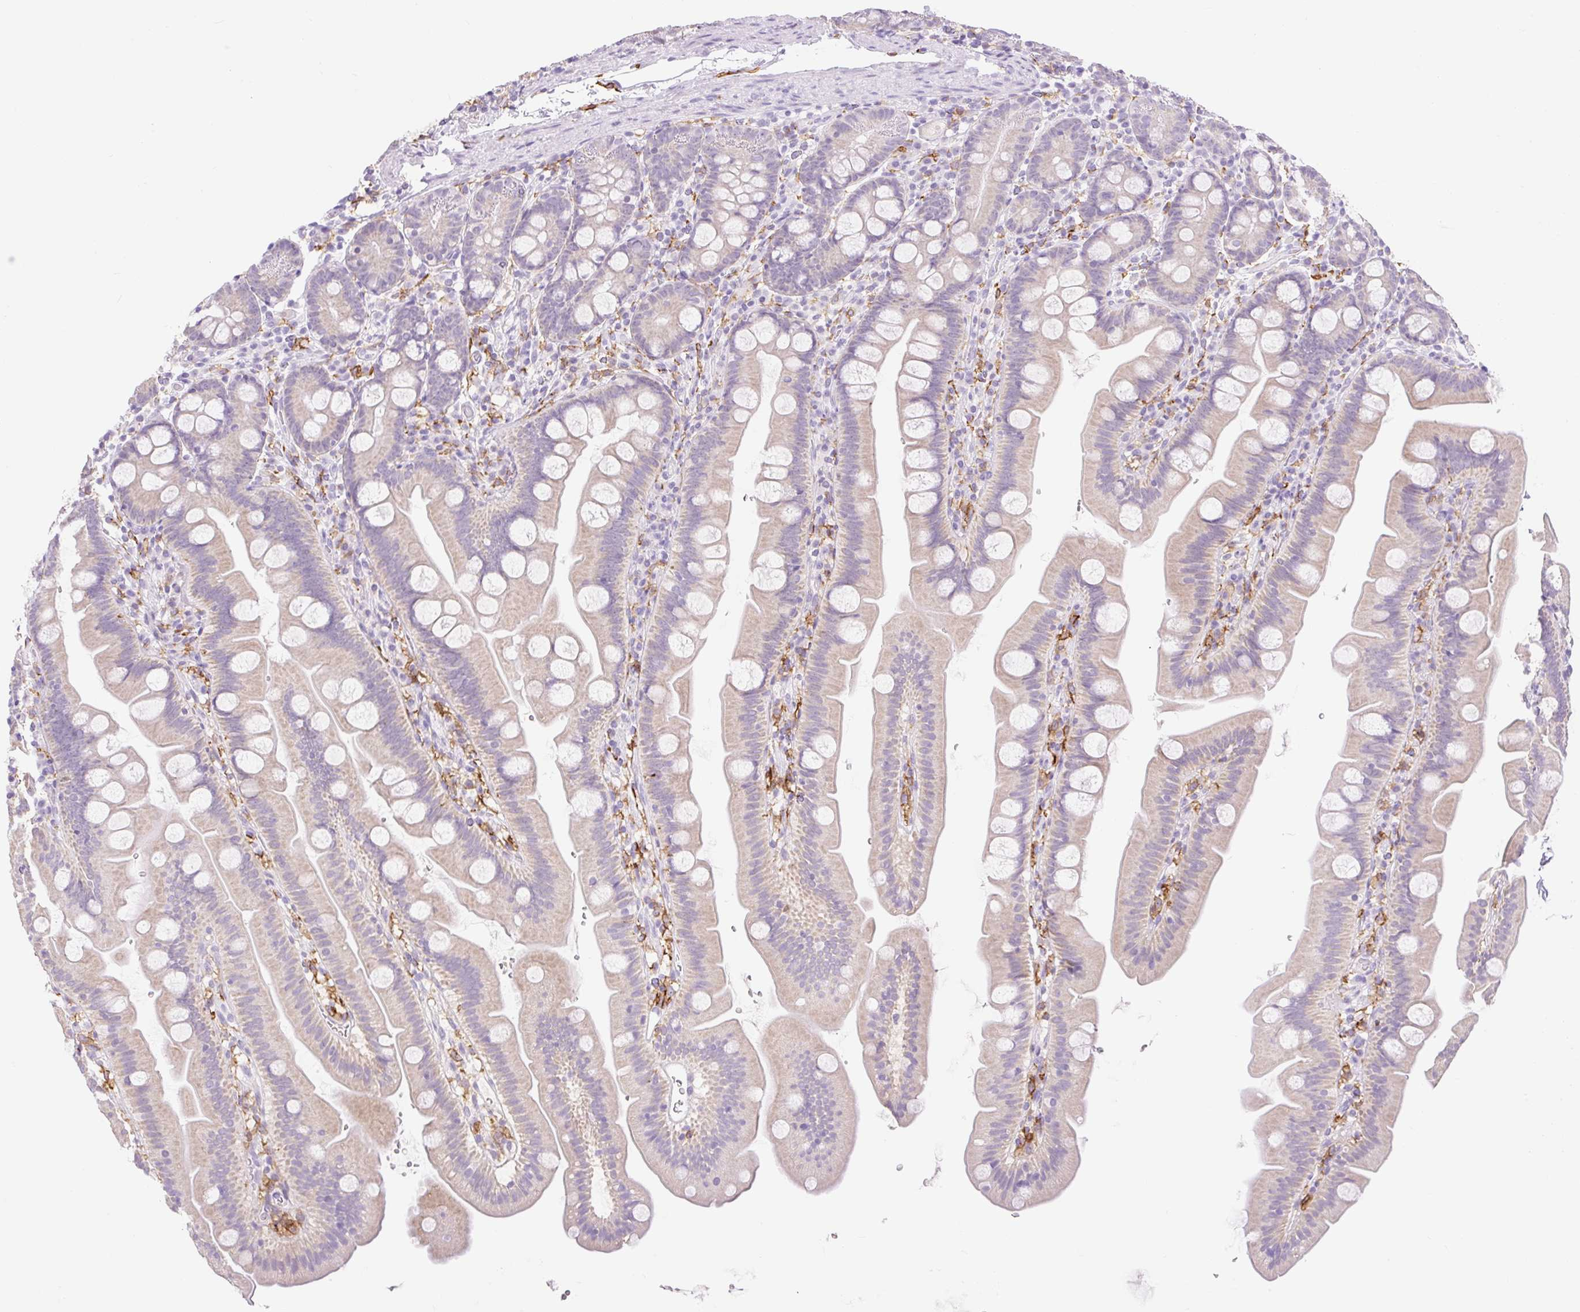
{"staining": {"intensity": "weak", "quantity": "25%-75%", "location": "cytoplasmic/membranous"}, "tissue": "small intestine", "cell_type": "Glandular cells", "image_type": "normal", "snomed": [{"axis": "morphology", "description": "Normal tissue, NOS"}, {"axis": "topography", "description": "Small intestine"}], "caption": "High-power microscopy captured an IHC histopathology image of unremarkable small intestine, revealing weak cytoplasmic/membranous expression in approximately 25%-75% of glandular cells.", "gene": "SIGLEC1", "patient": {"sex": "female", "age": 68}}